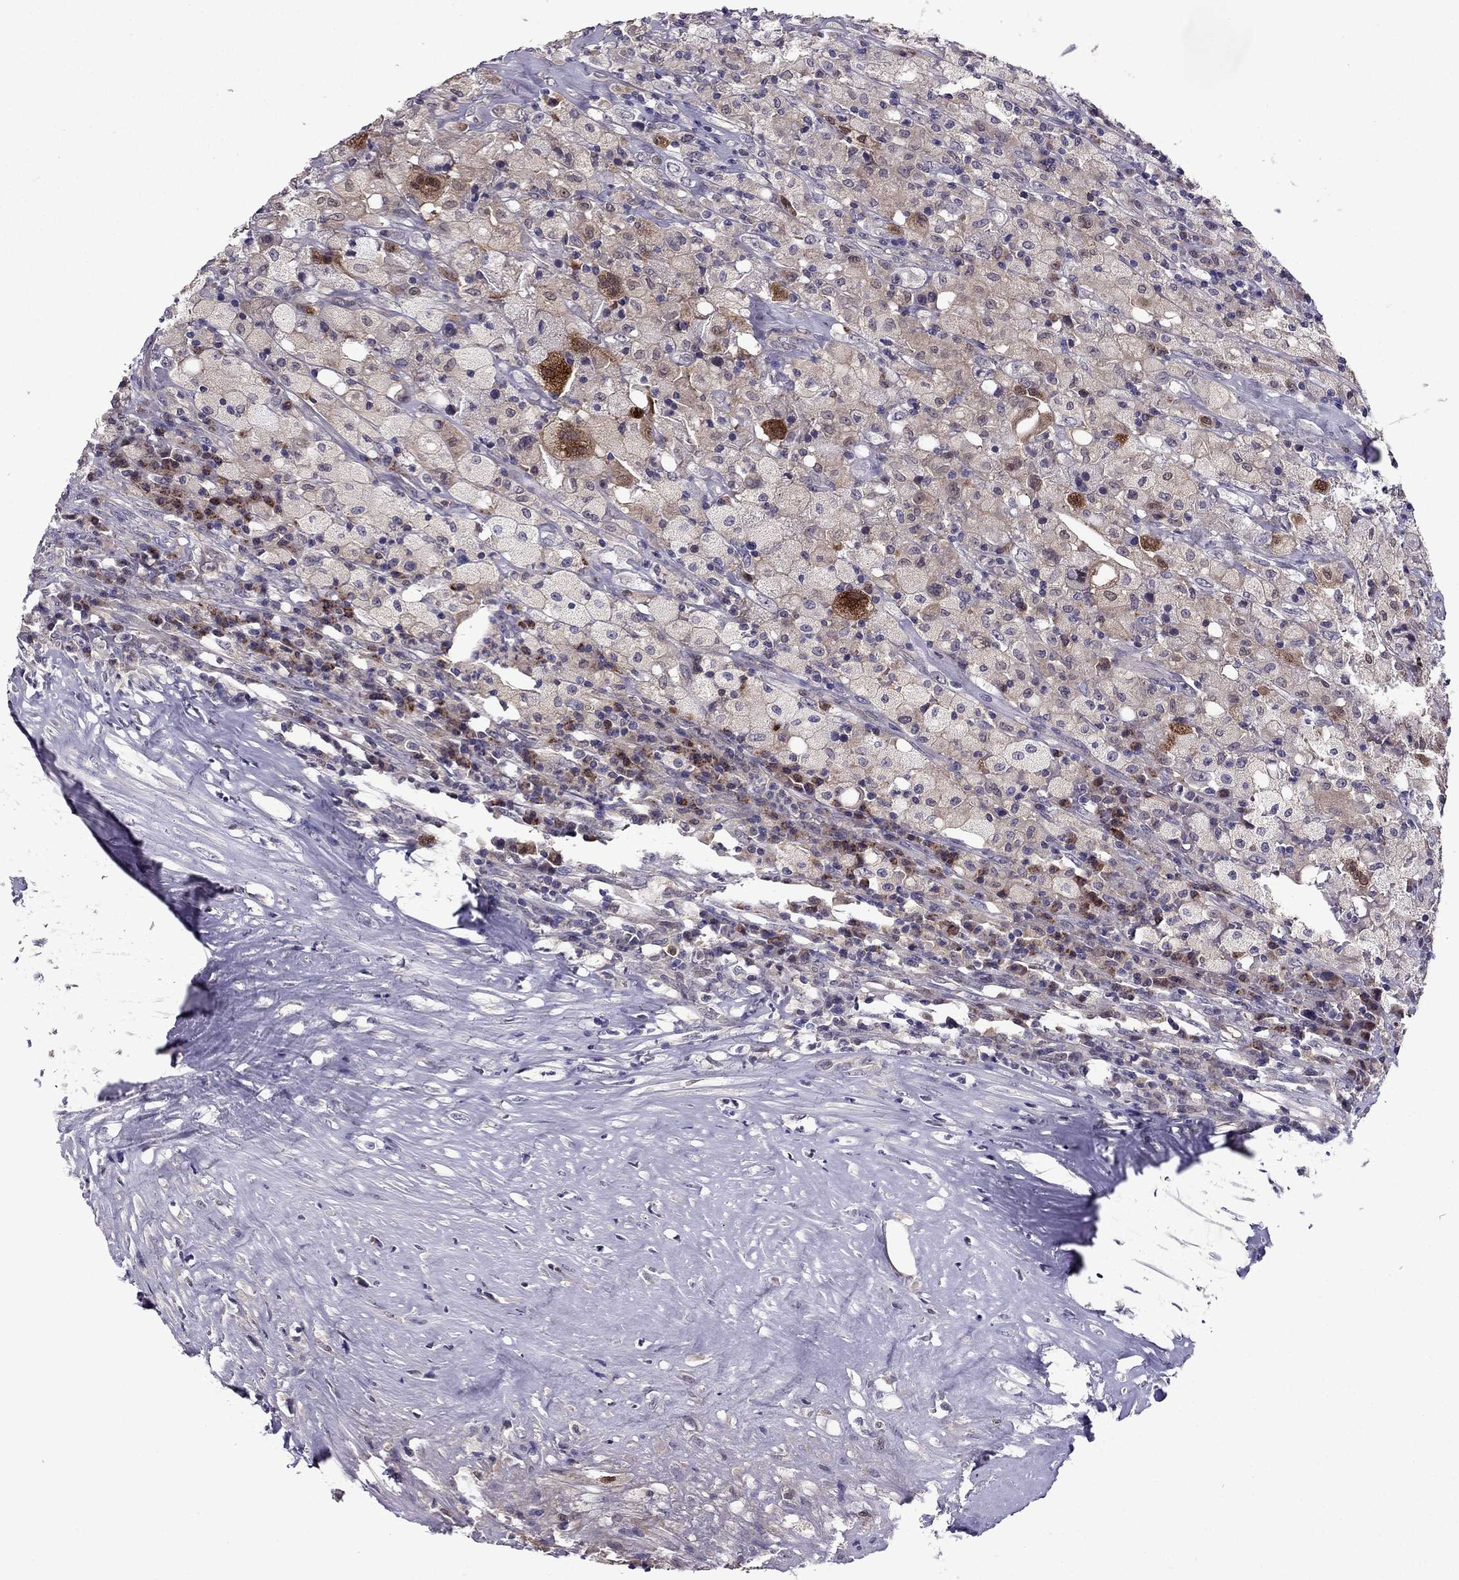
{"staining": {"intensity": "weak", "quantity": ">75%", "location": "cytoplasmic/membranous"}, "tissue": "testis cancer", "cell_type": "Tumor cells", "image_type": "cancer", "snomed": [{"axis": "morphology", "description": "Necrosis, NOS"}, {"axis": "morphology", "description": "Carcinoma, Embryonal, NOS"}, {"axis": "topography", "description": "Testis"}], "caption": "Immunohistochemistry image of neoplastic tissue: testis embryonal carcinoma stained using immunohistochemistry (IHC) displays low levels of weak protein expression localized specifically in the cytoplasmic/membranous of tumor cells, appearing as a cytoplasmic/membranous brown color.", "gene": "CDK5", "patient": {"sex": "male", "age": 19}}